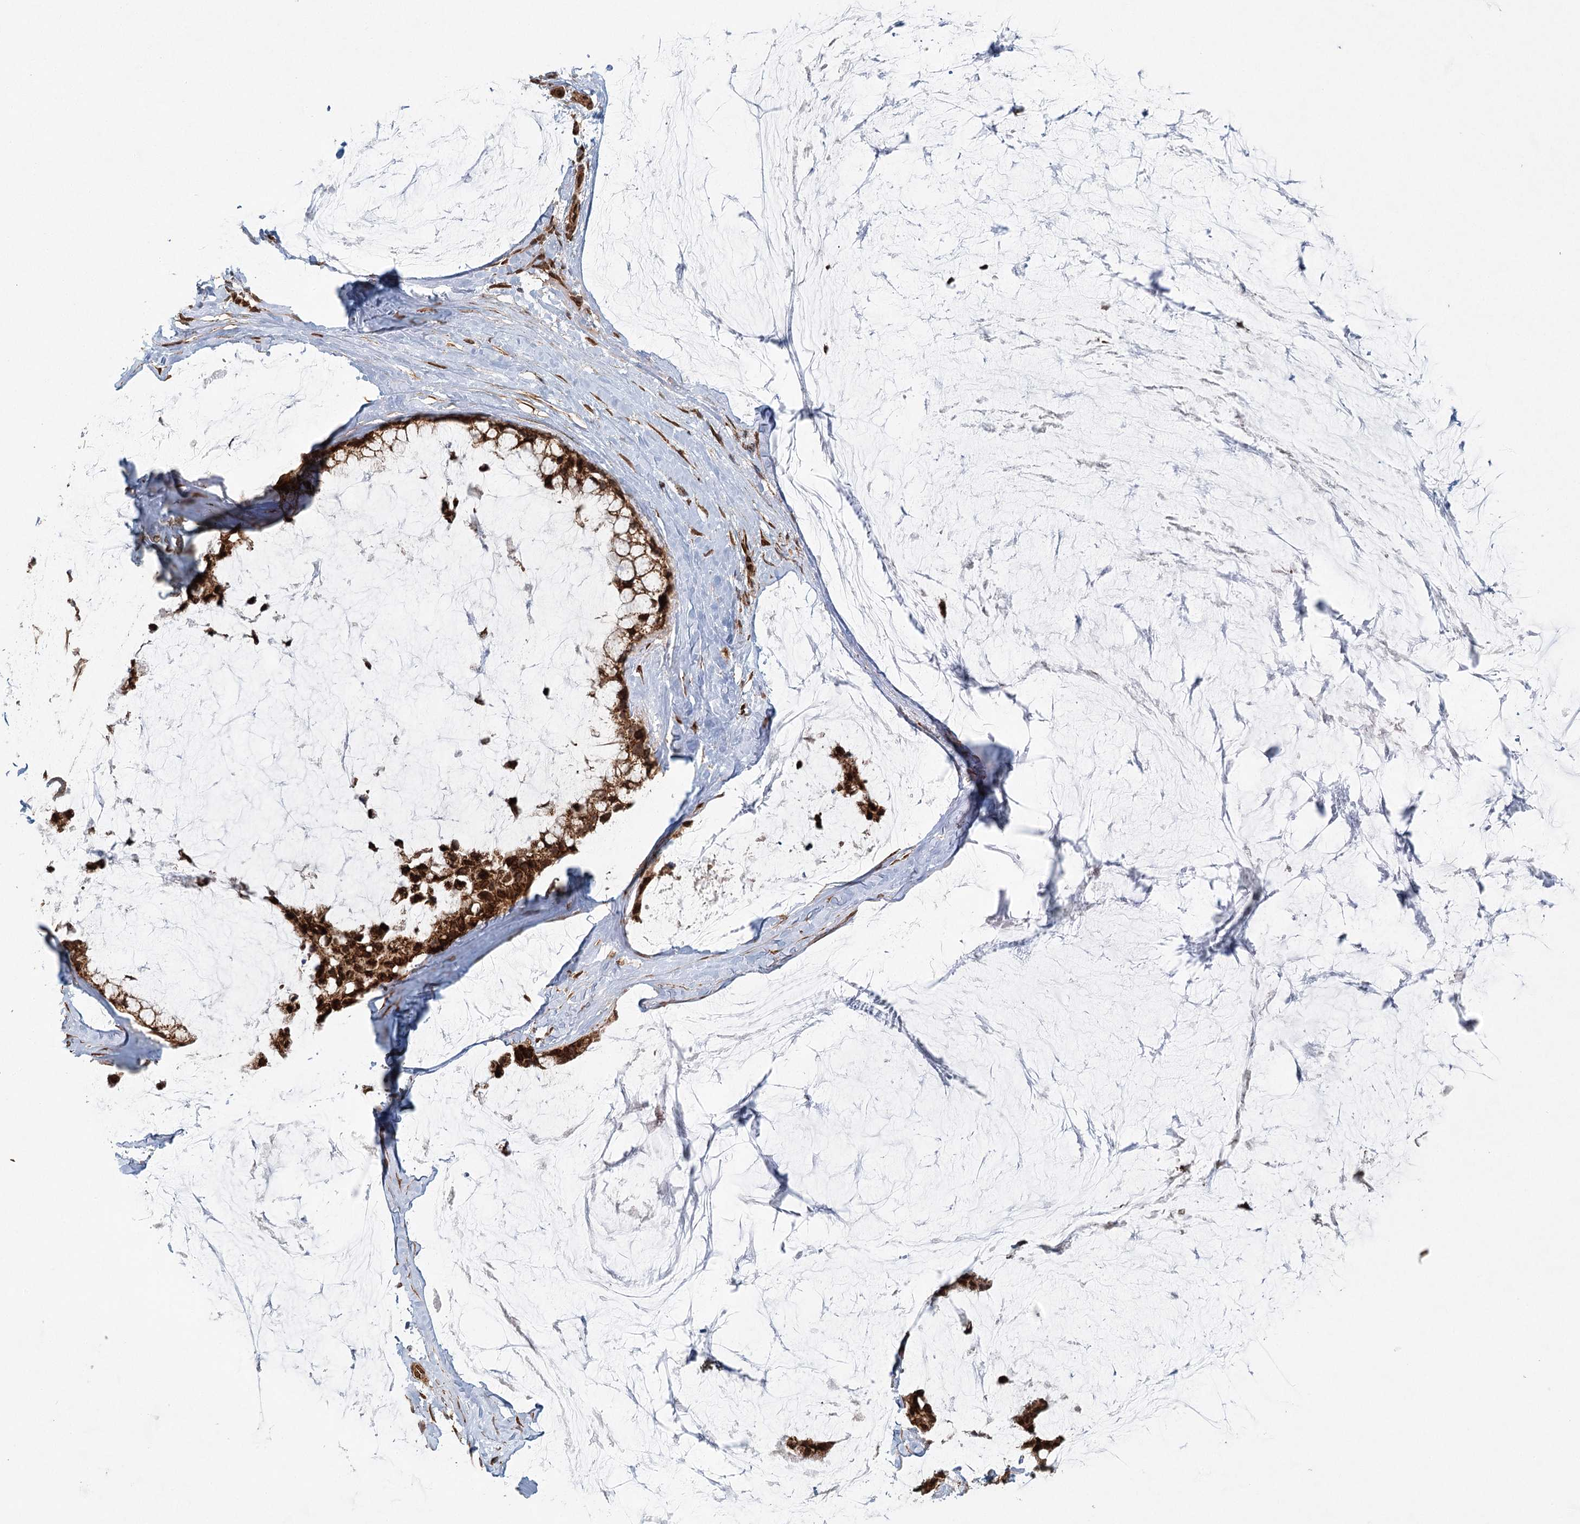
{"staining": {"intensity": "strong", "quantity": ">75%", "location": "cytoplasmic/membranous"}, "tissue": "ovarian cancer", "cell_type": "Tumor cells", "image_type": "cancer", "snomed": [{"axis": "morphology", "description": "Cystadenocarcinoma, mucinous, NOS"}, {"axis": "topography", "description": "Ovary"}], "caption": "About >75% of tumor cells in ovarian cancer exhibit strong cytoplasmic/membranous protein staining as visualized by brown immunohistochemical staining.", "gene": "BCKDHA", "patient": {"sex": "female", "age": 39}}